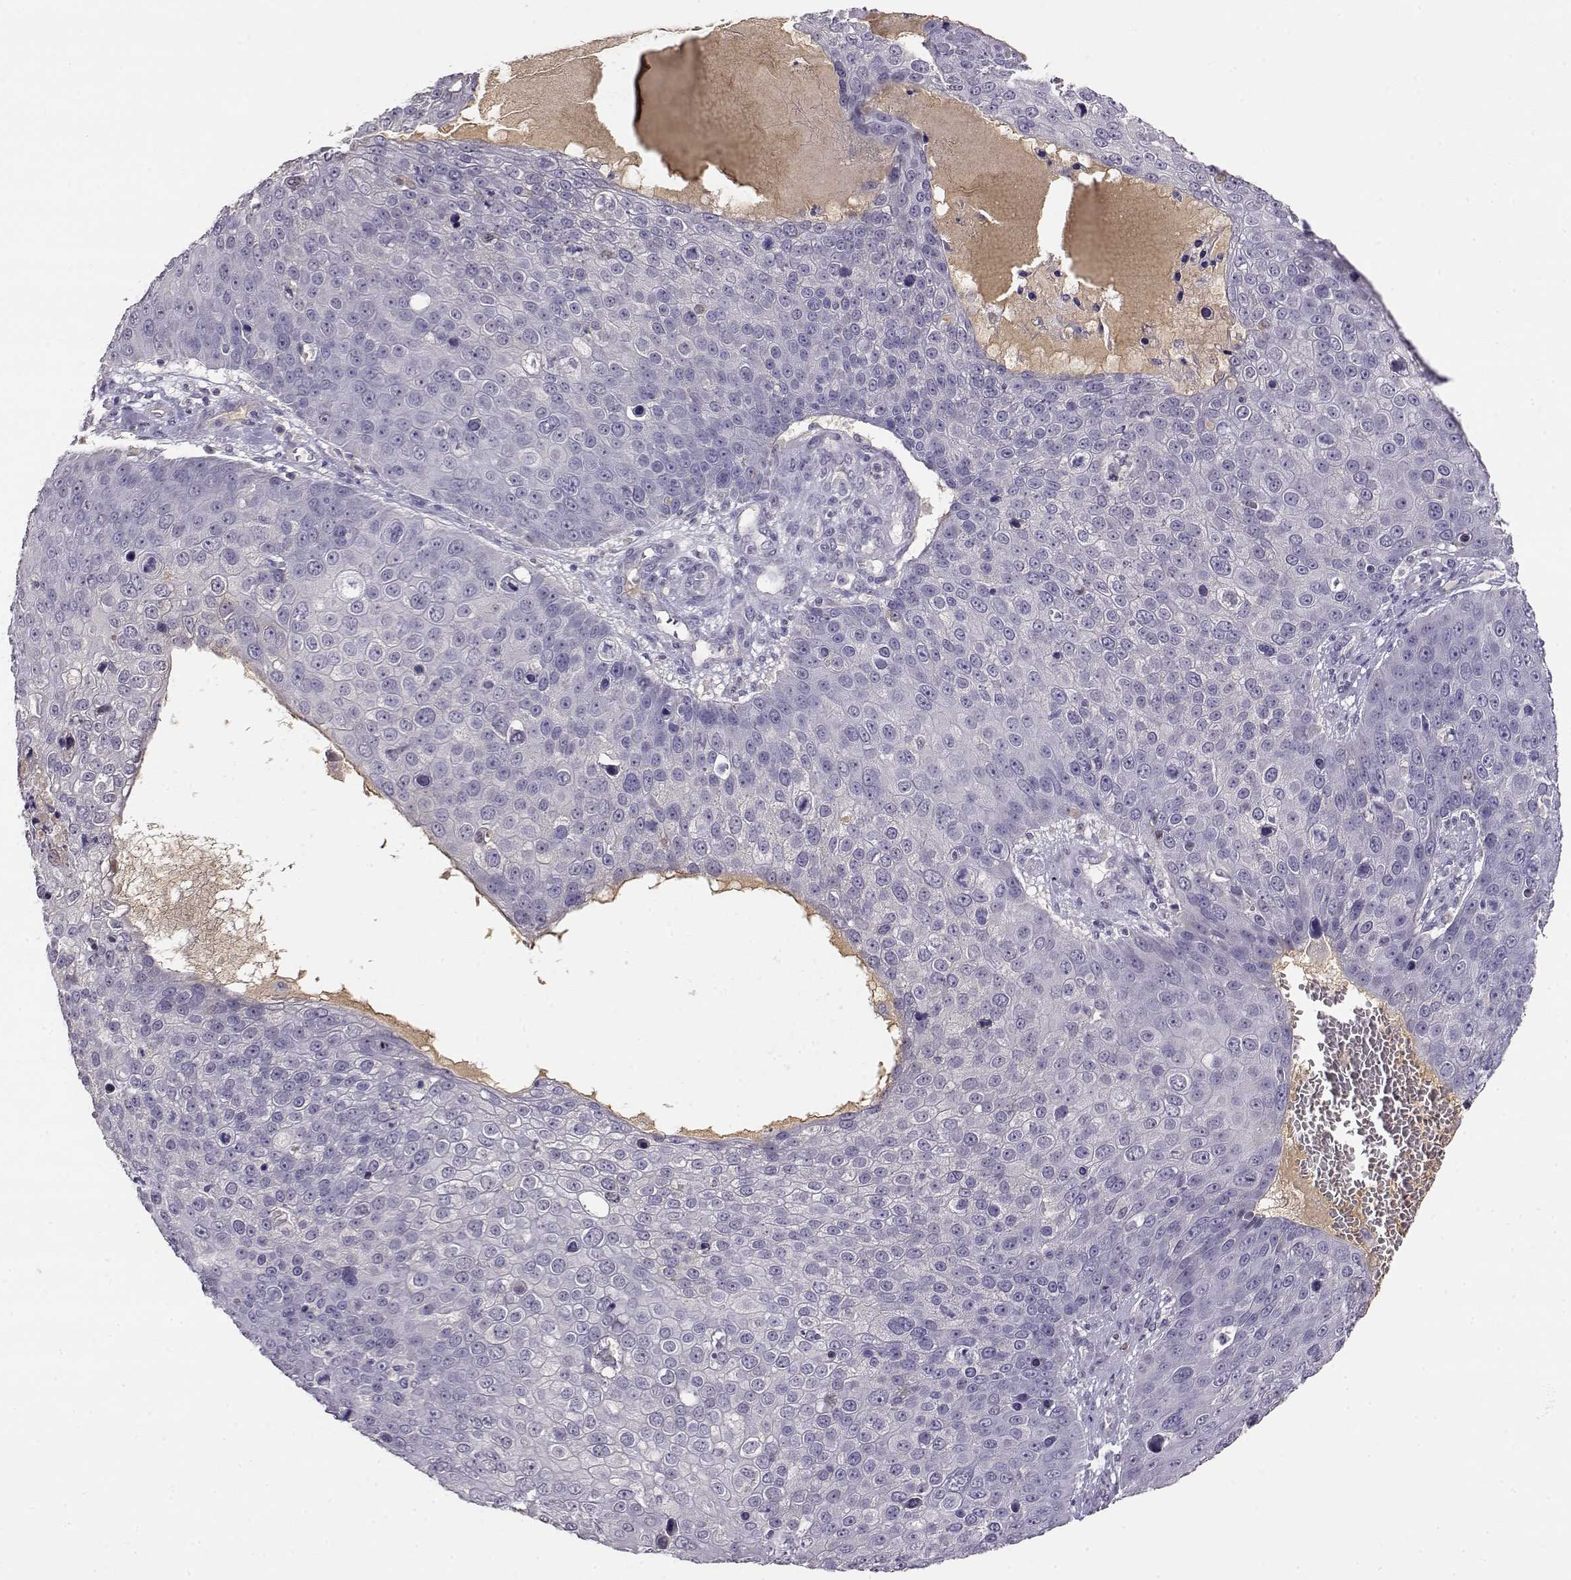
{"staining": {"intensity": "negative", "quantity": "none", "location": "none"}, "tissue": "skin cancer", "cell_type": "Tumor cells", "image_type": "cancer", "snomed": [{"axis": "morphology", "description": "Squamous cell carcinoma, NOS"}, {"axis": "topography", "description": "Skin"}], "caption": "An immunohistochemistry micrograph of skin cancer is shown. There is no staining in tumor cells of skin cancer. (Stains: DAB (3,3'-diaminobenzidine) immunohistochemistry (IHC) with hematoxylin counter stain, Microscopy: brightfield microscopy at high magnification).", "gene": "TACR1", "patient": {"sex": "male", "age": 71}}